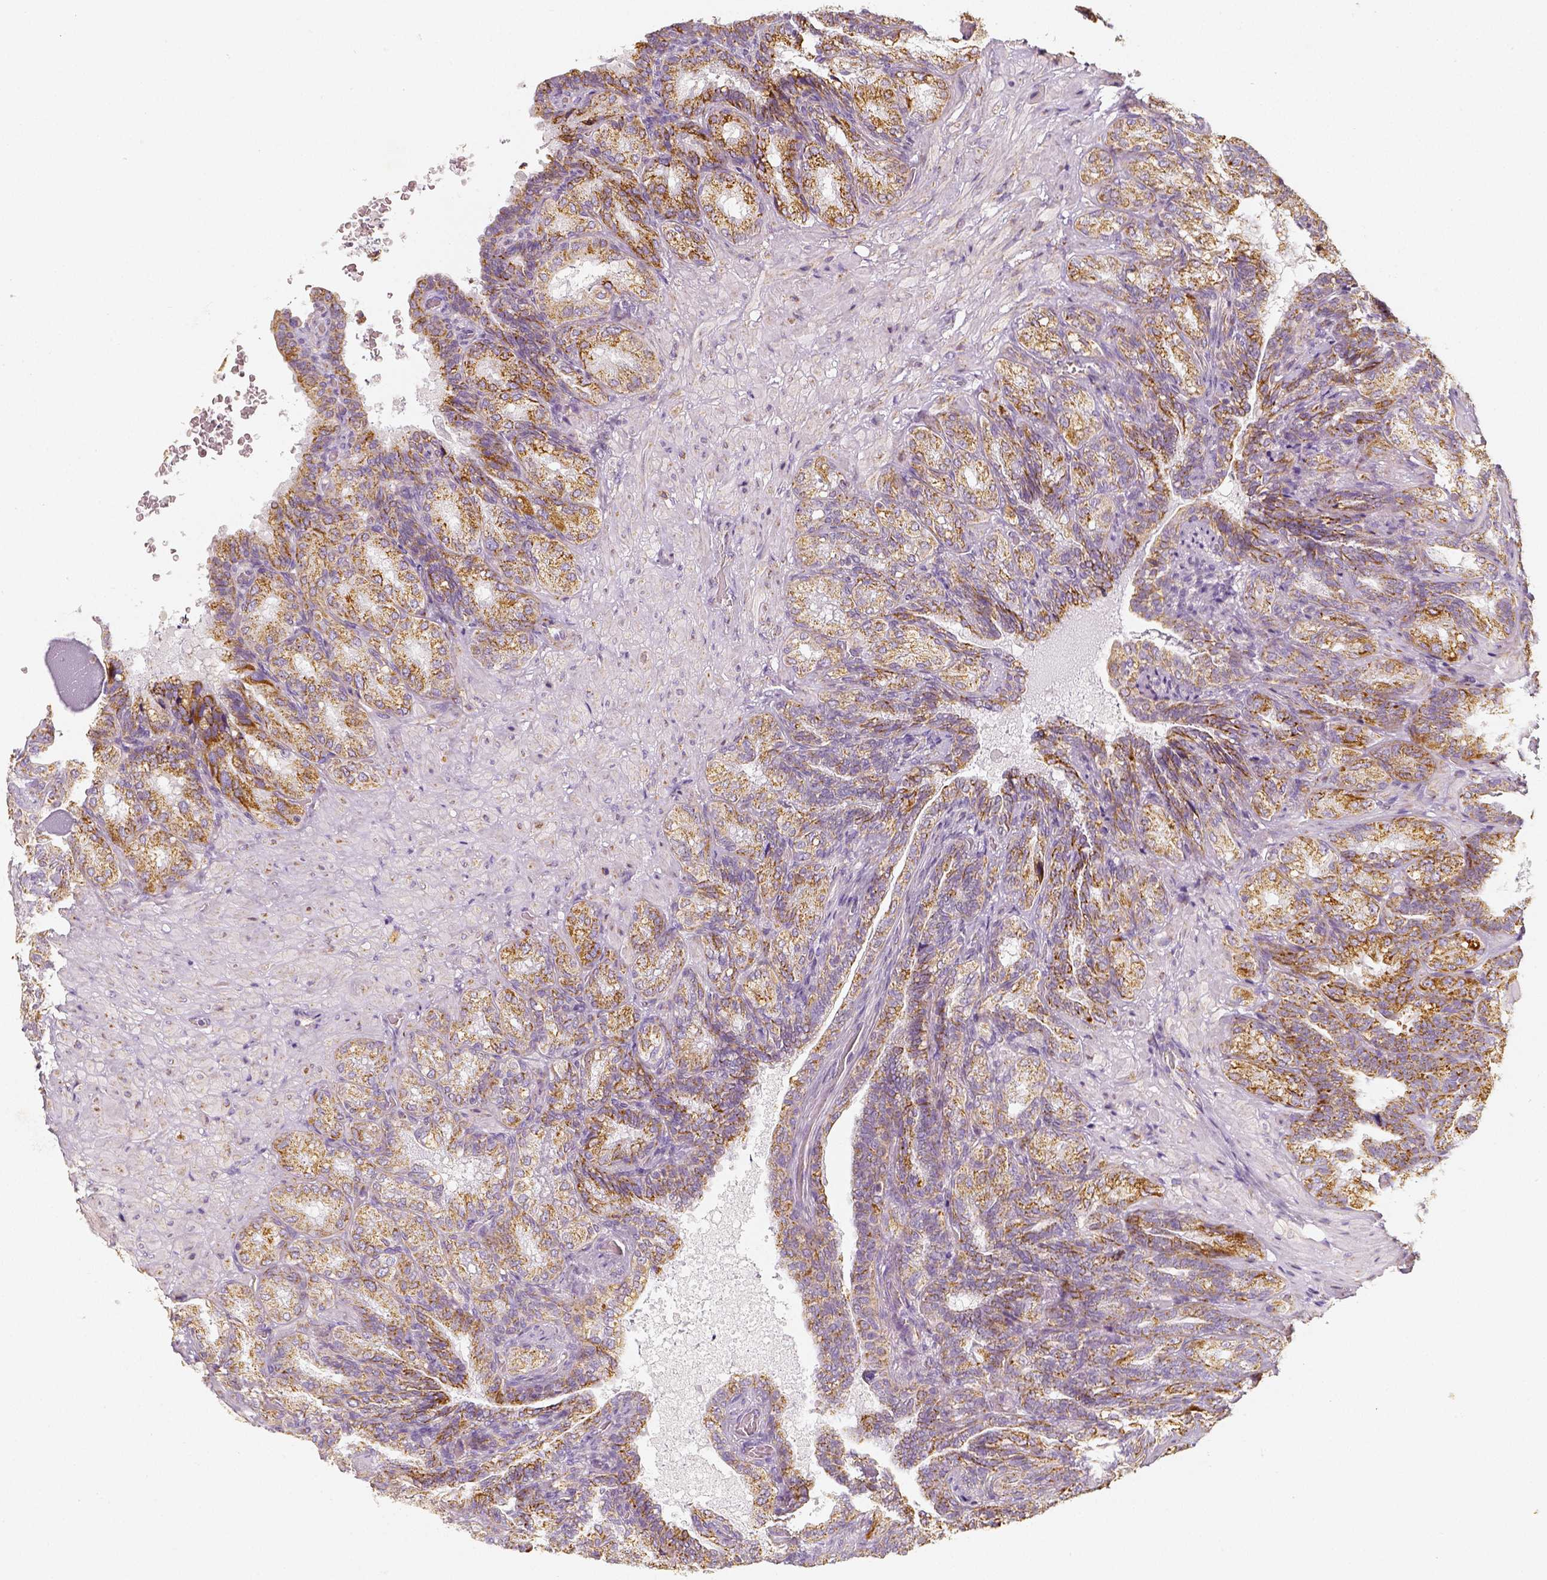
{"staining": {"intensity": "moderate", "quantity": ">75%", "location": "cytoplasmic/membranous"}, "tissue": "seminal vesicle", "cell_type": "Glandular cells", "image_type": "normal", "snomed": [{"axis": "morphology", "description": "Normal tissue, NOS"}, {"axis": "topography", "description": "Seminal veicle"}], "caption": "Human seminal vesicle stained with a protein marker exhibits moderate staining in glandular cells.", "gene": "PGAM5", "patient": {"sex": "male", "age": 68}}